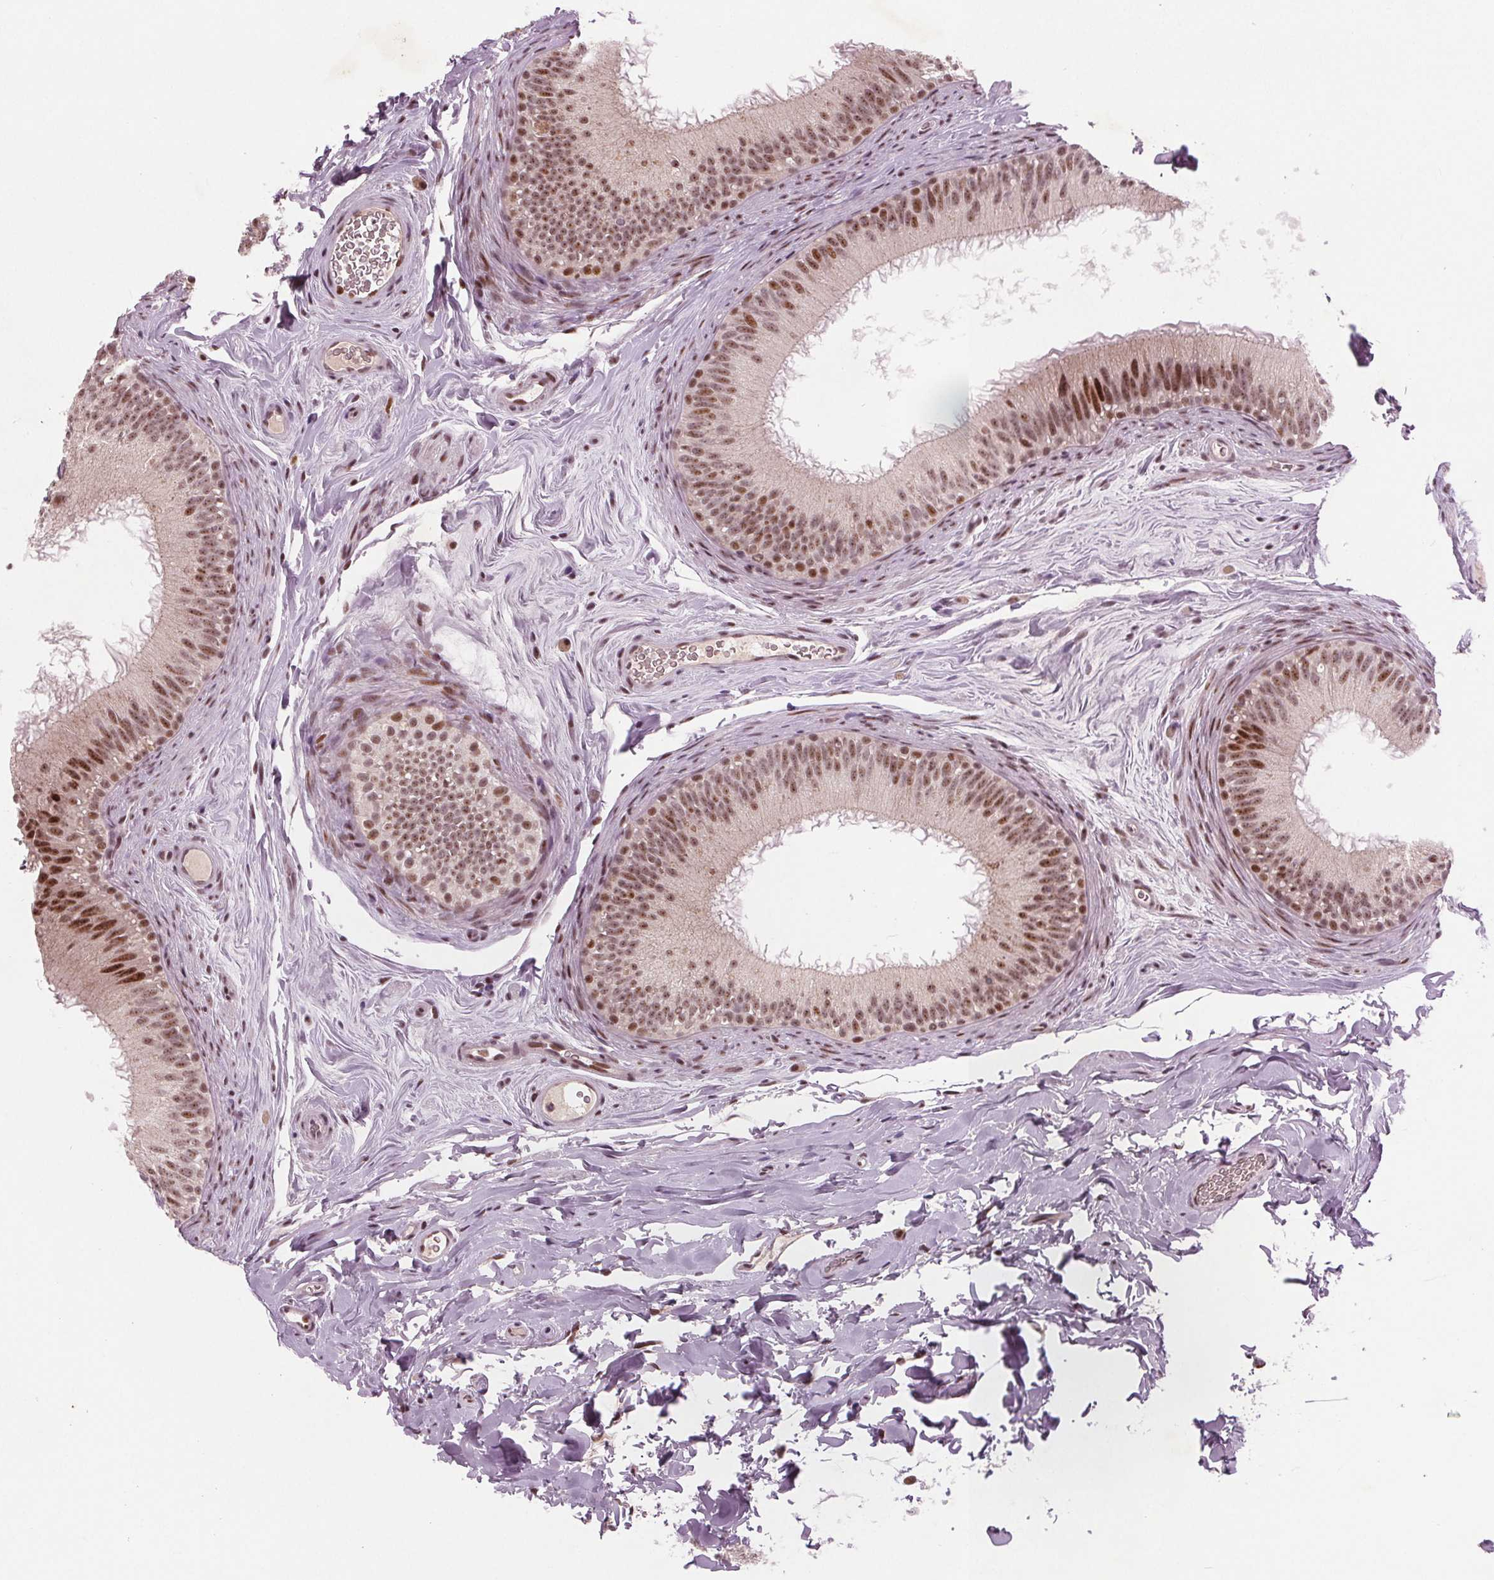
{"staining": {"intensity": "moderate", "quantity": ">75%", "location": "nuclear"}, "tissue": "epididymis", "cell_type": "Glandular cells", "image_type": "normal", "snomed": [{"axis": "morphology", "description": "Normal tissue, NOS"}, {"axis": "topography", "description": "Epididymis"}], "caption": "The micrograph demonstrates immunohistochemical staining of benign epididymis. There is moderate nuclear expression is identified in approximately >75% of glandular cells. The protein is shown in brown color, while the nuclei are stained blue.", "gene": "TTC34", "patient": {"sex": "male", "age": 44}}